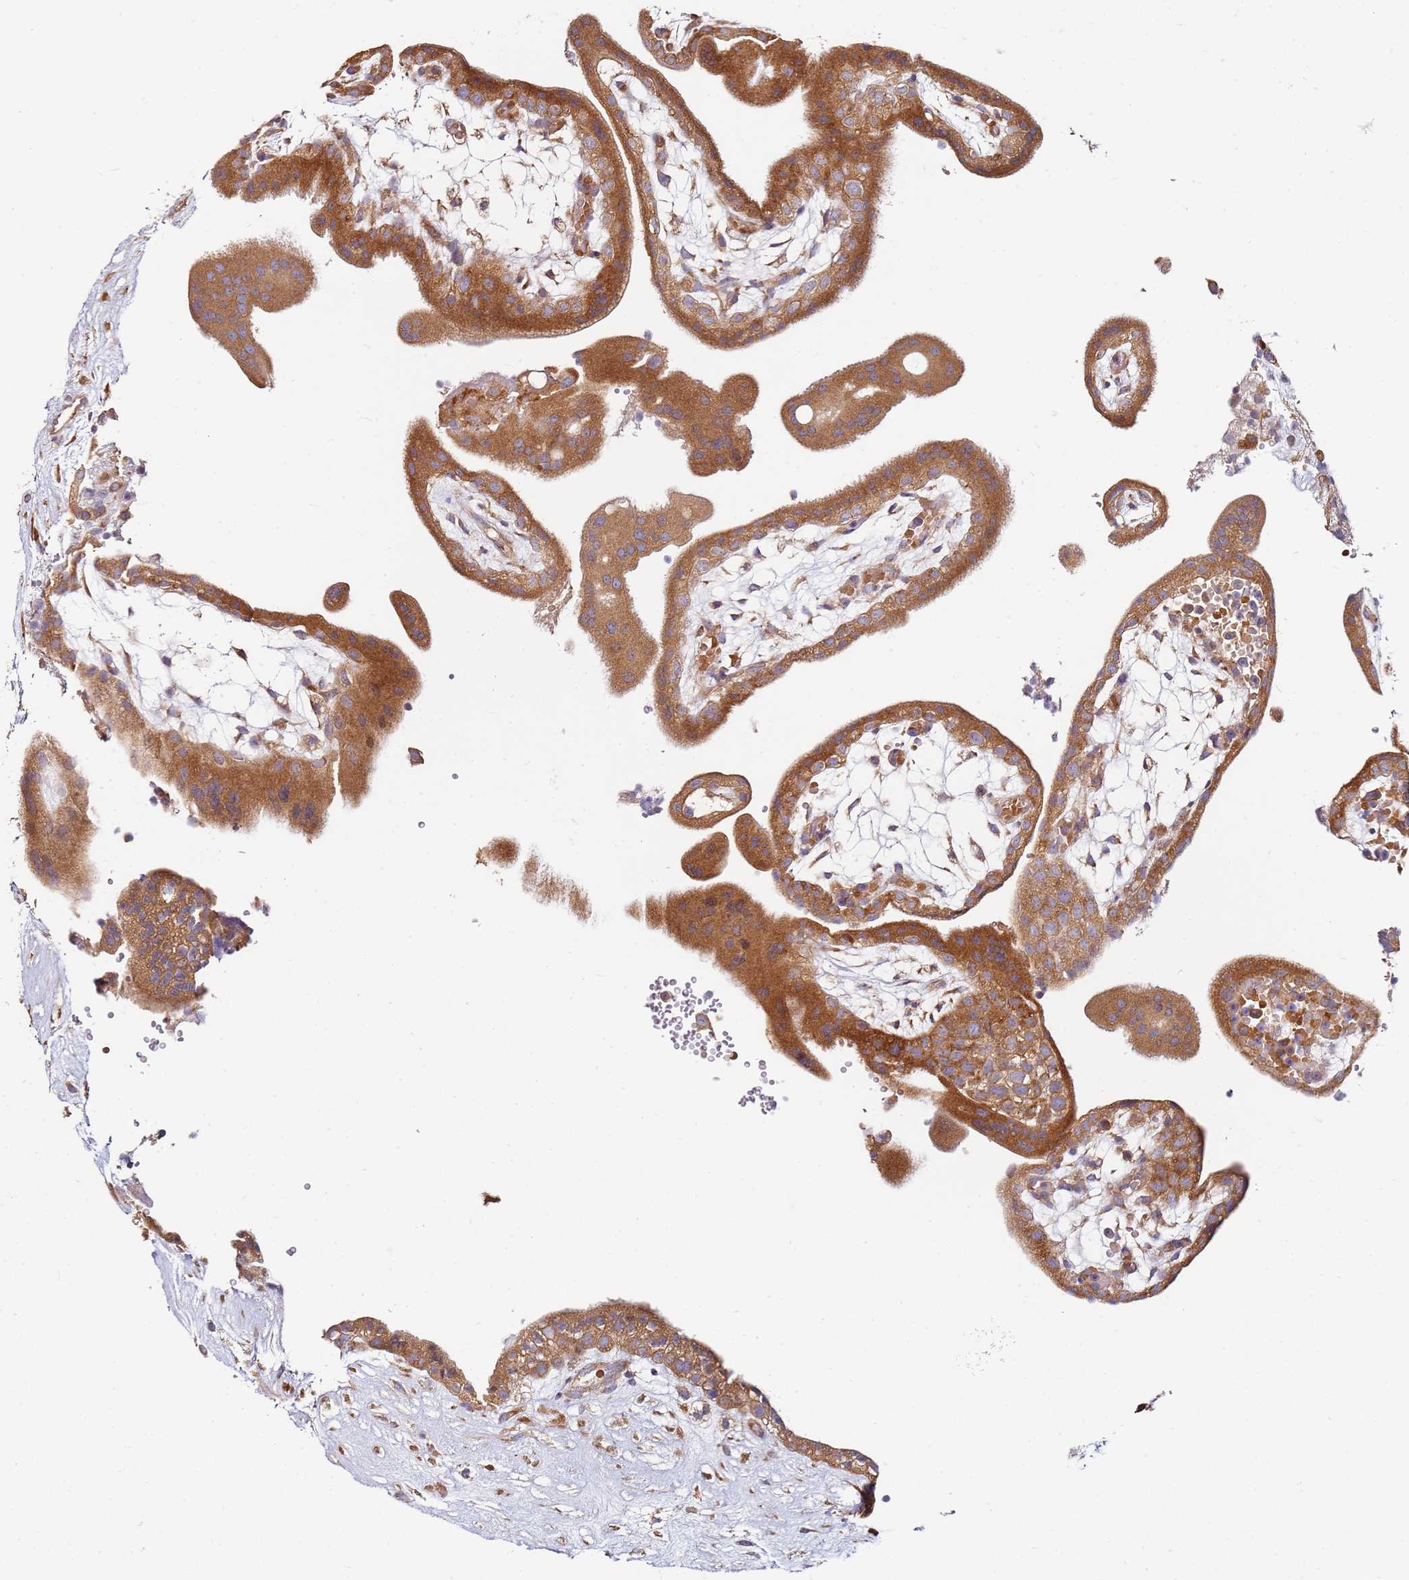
{"staining": {"intensity": "moderate", "quantity": "25%-75%", "location": "cytoplasmic/membranous"}, "tissue": "placenta", "cell_type": "Decidual cells", "image_type": "normal", "snomed": [{"axis": "morphology", "description": "Normal tissue, NOS"}, {"axis": "topography", "description": "Placenta"}], "caption": "This image displays immunohistochemistry staining of benign human placenta, with medium moderate cytoplasmic/membranous staining in about 25%-75% of decidual cells.", "gene": "RPS3A", "patient": {"sex": "female", "age": 18}}